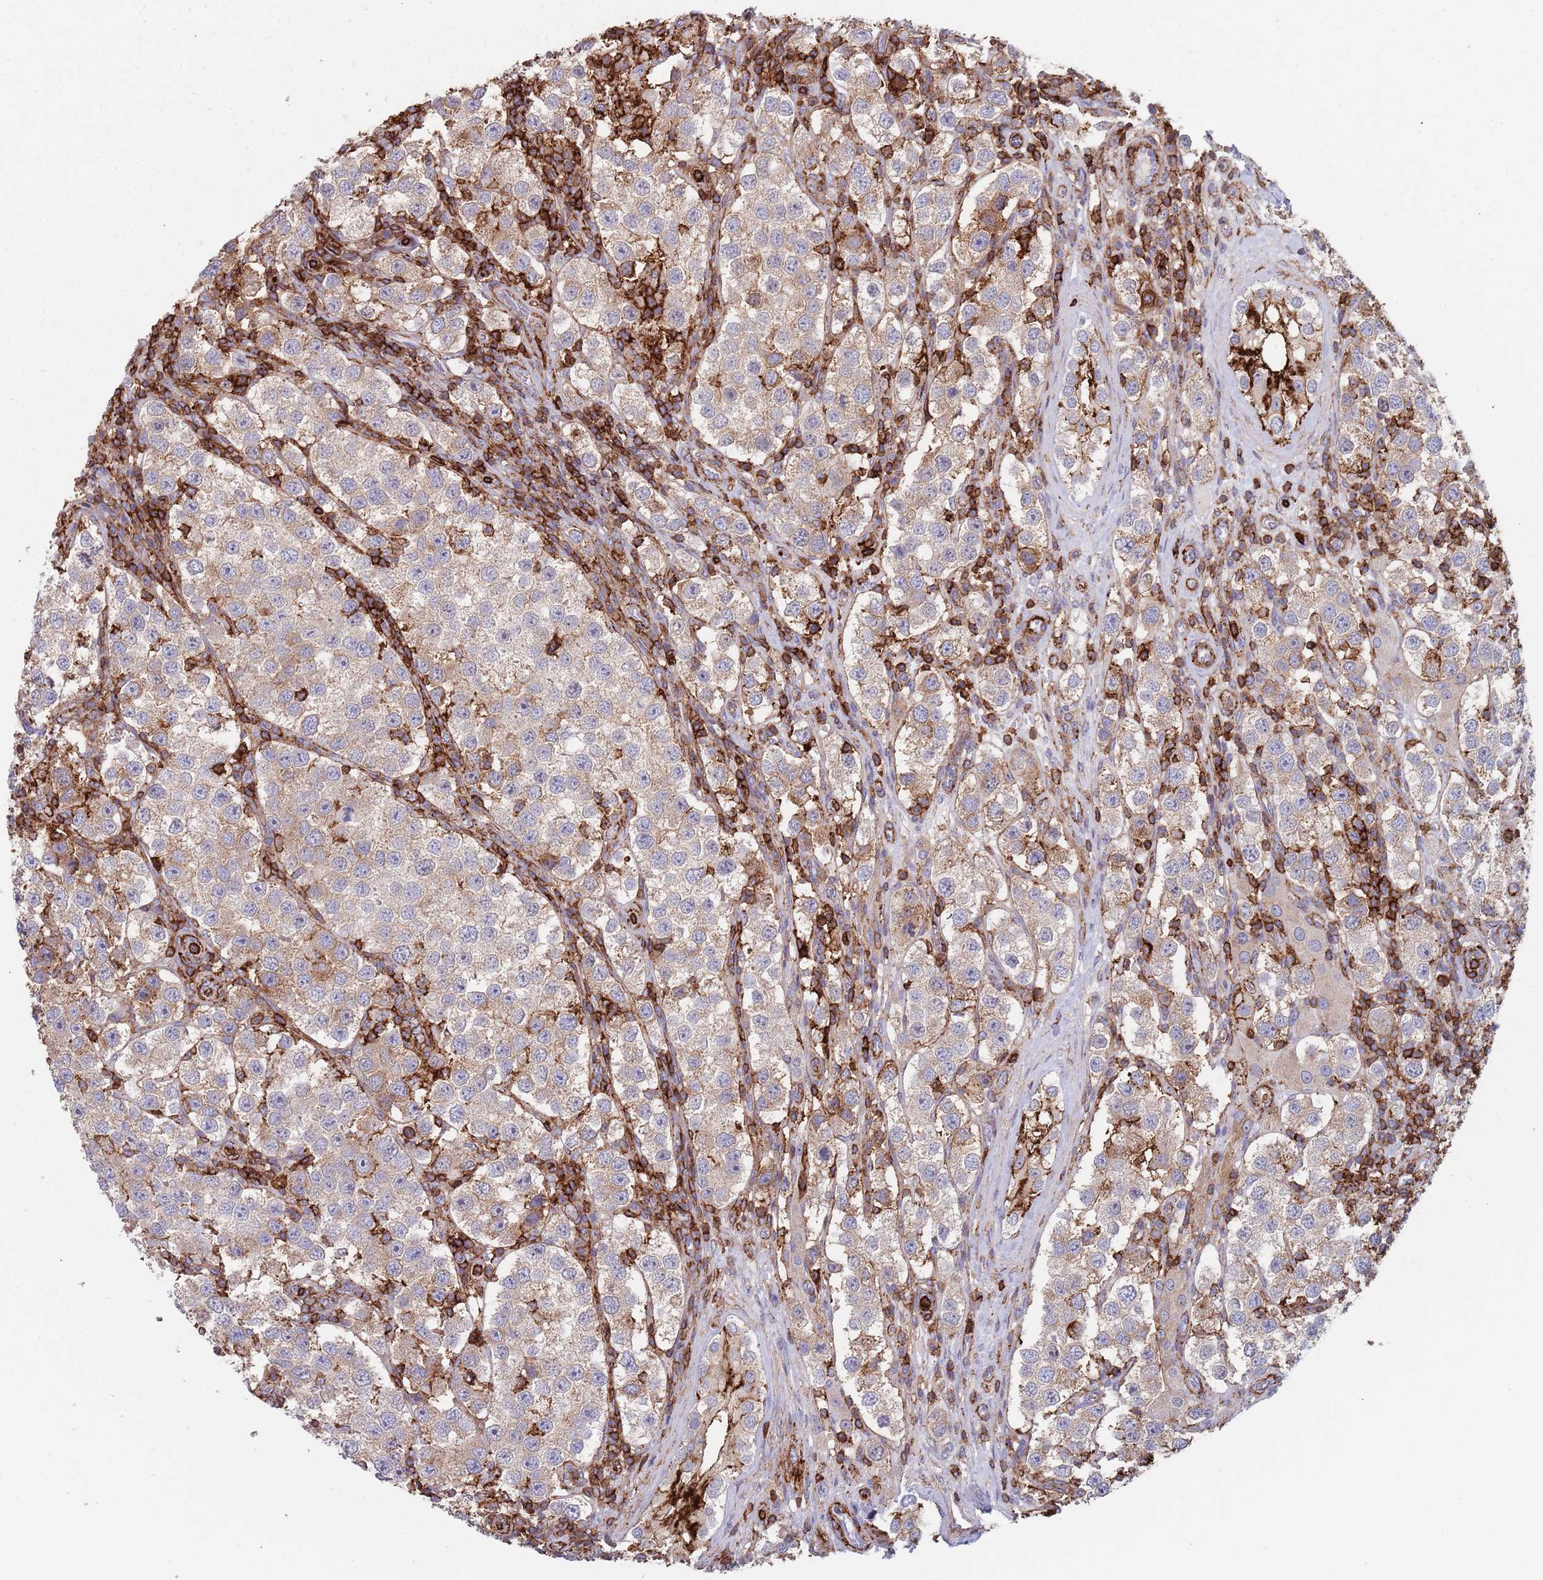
{"staining": {"intensity": "moderate", "quantity": "25%-75%", "location": "cytoplasmic/membranous"}, "tissue": "testis cancer", "cell_type": "Tumor cells", "image_type": "cancer", "snomed": [{"axis": "morphology", "description": "Seminoma, NOS"}, {"axis": "topography", "description": "Testis"}], "caption": "Seminoma (testis) tissue reveals moderate cytoplasmic/membranous staining in approximately 25%-75% of tumor cells, visualized by immunohistochemistry.", "gene": "RNF144A", "patient": {"sex": "male", "age": 37}}